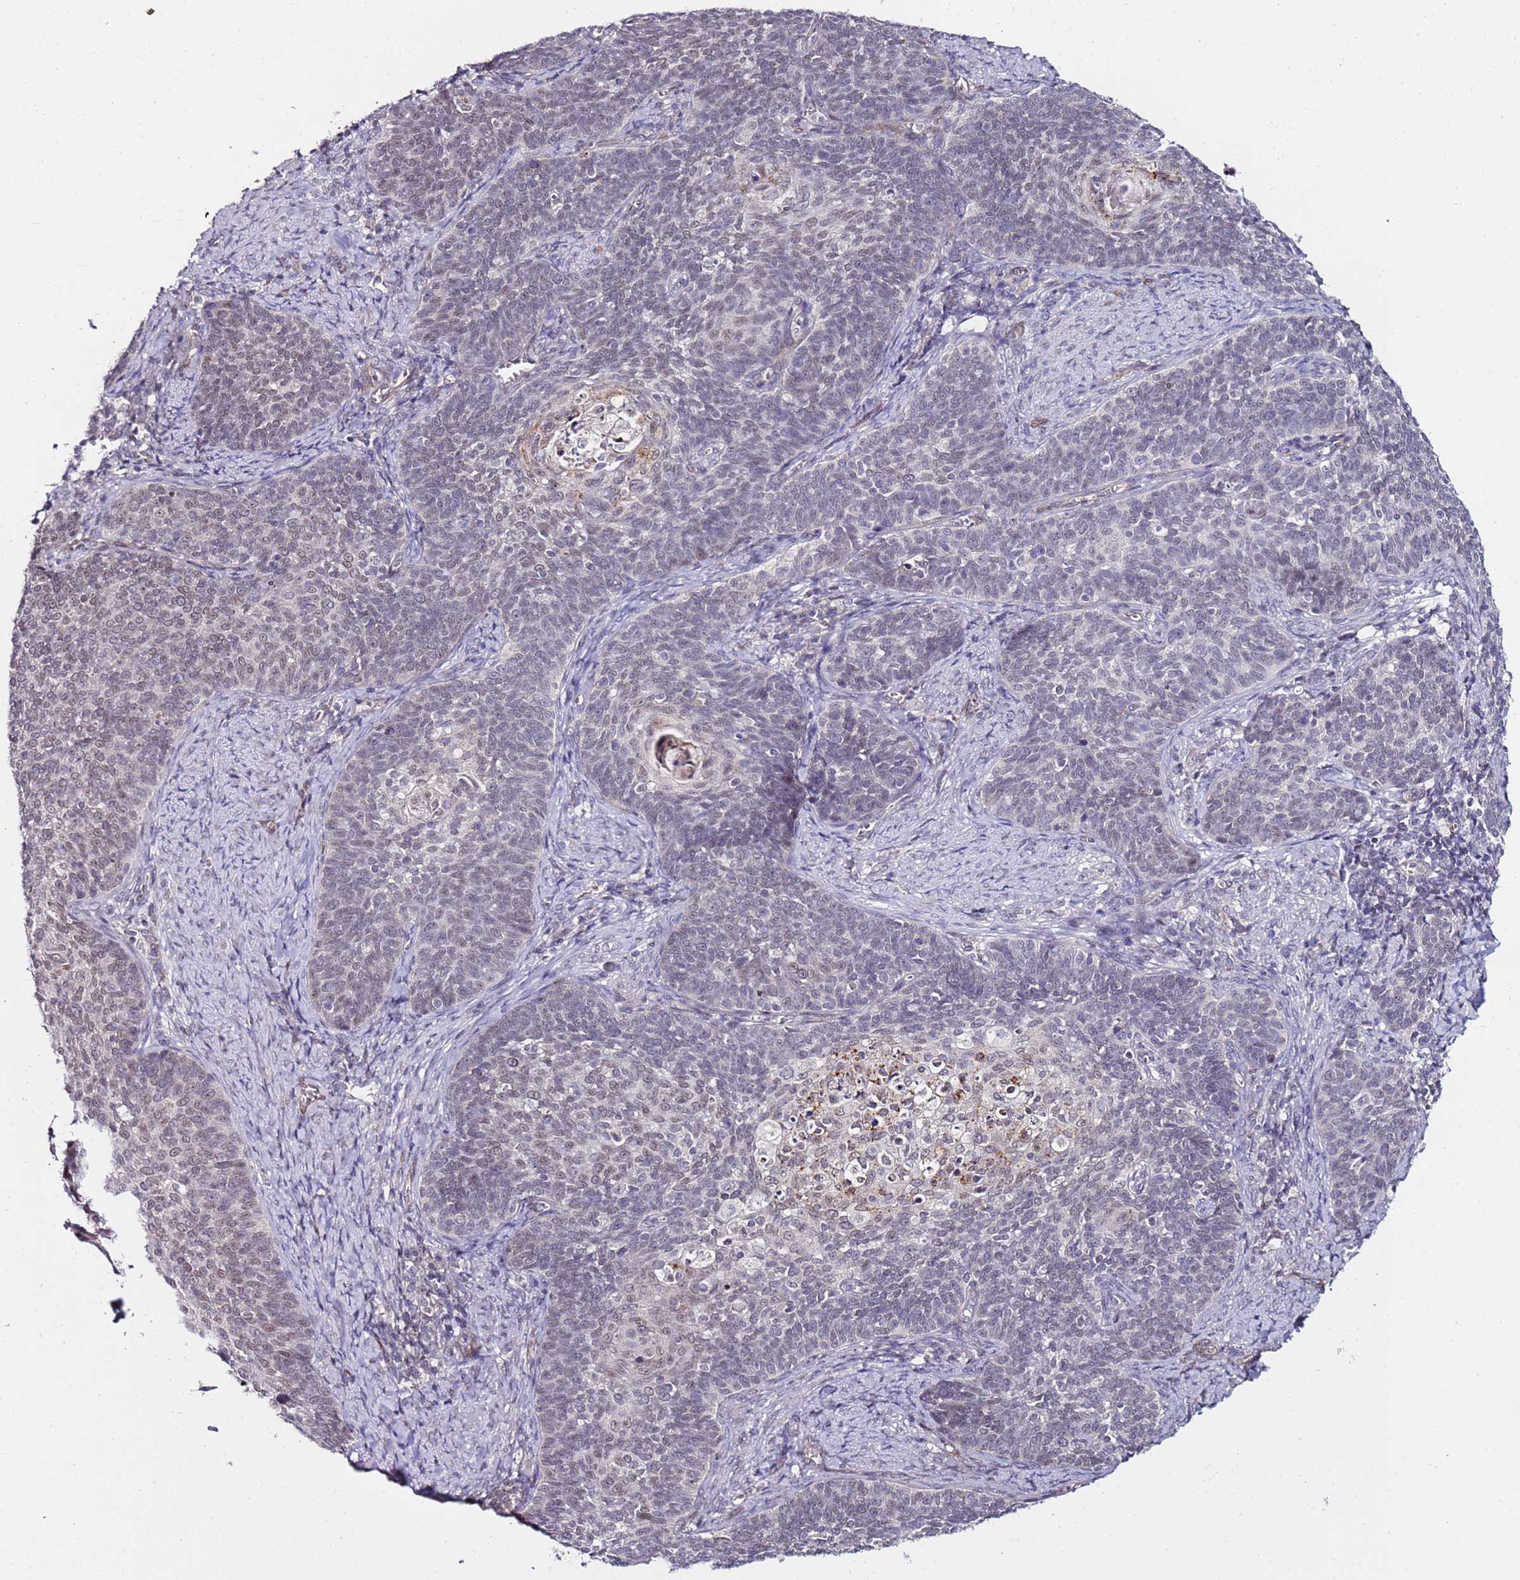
{"staining": {"intensity": "weak", "quantity": "<25%", "location": "nuclear"}, "tissue": "cervical cancer", "cell_type": "Tumor cells", "image_type": "cancer", "snomed": [{"axis": "morphology", "description": "Normal tissue, NOS"}, {"axis": "morphology", "description": "Squamous cell carcinoma, NOS"}, {"axis": "topography", "description": "Cervix"}], "caption": "The immunohistochemistry micrograph has no significant positivity in tumor cells of cervical cancer (squamous cell carcinoma) tissue.", "gene": "DUSP28", "patient": {"sex": "female", "age": 39}}